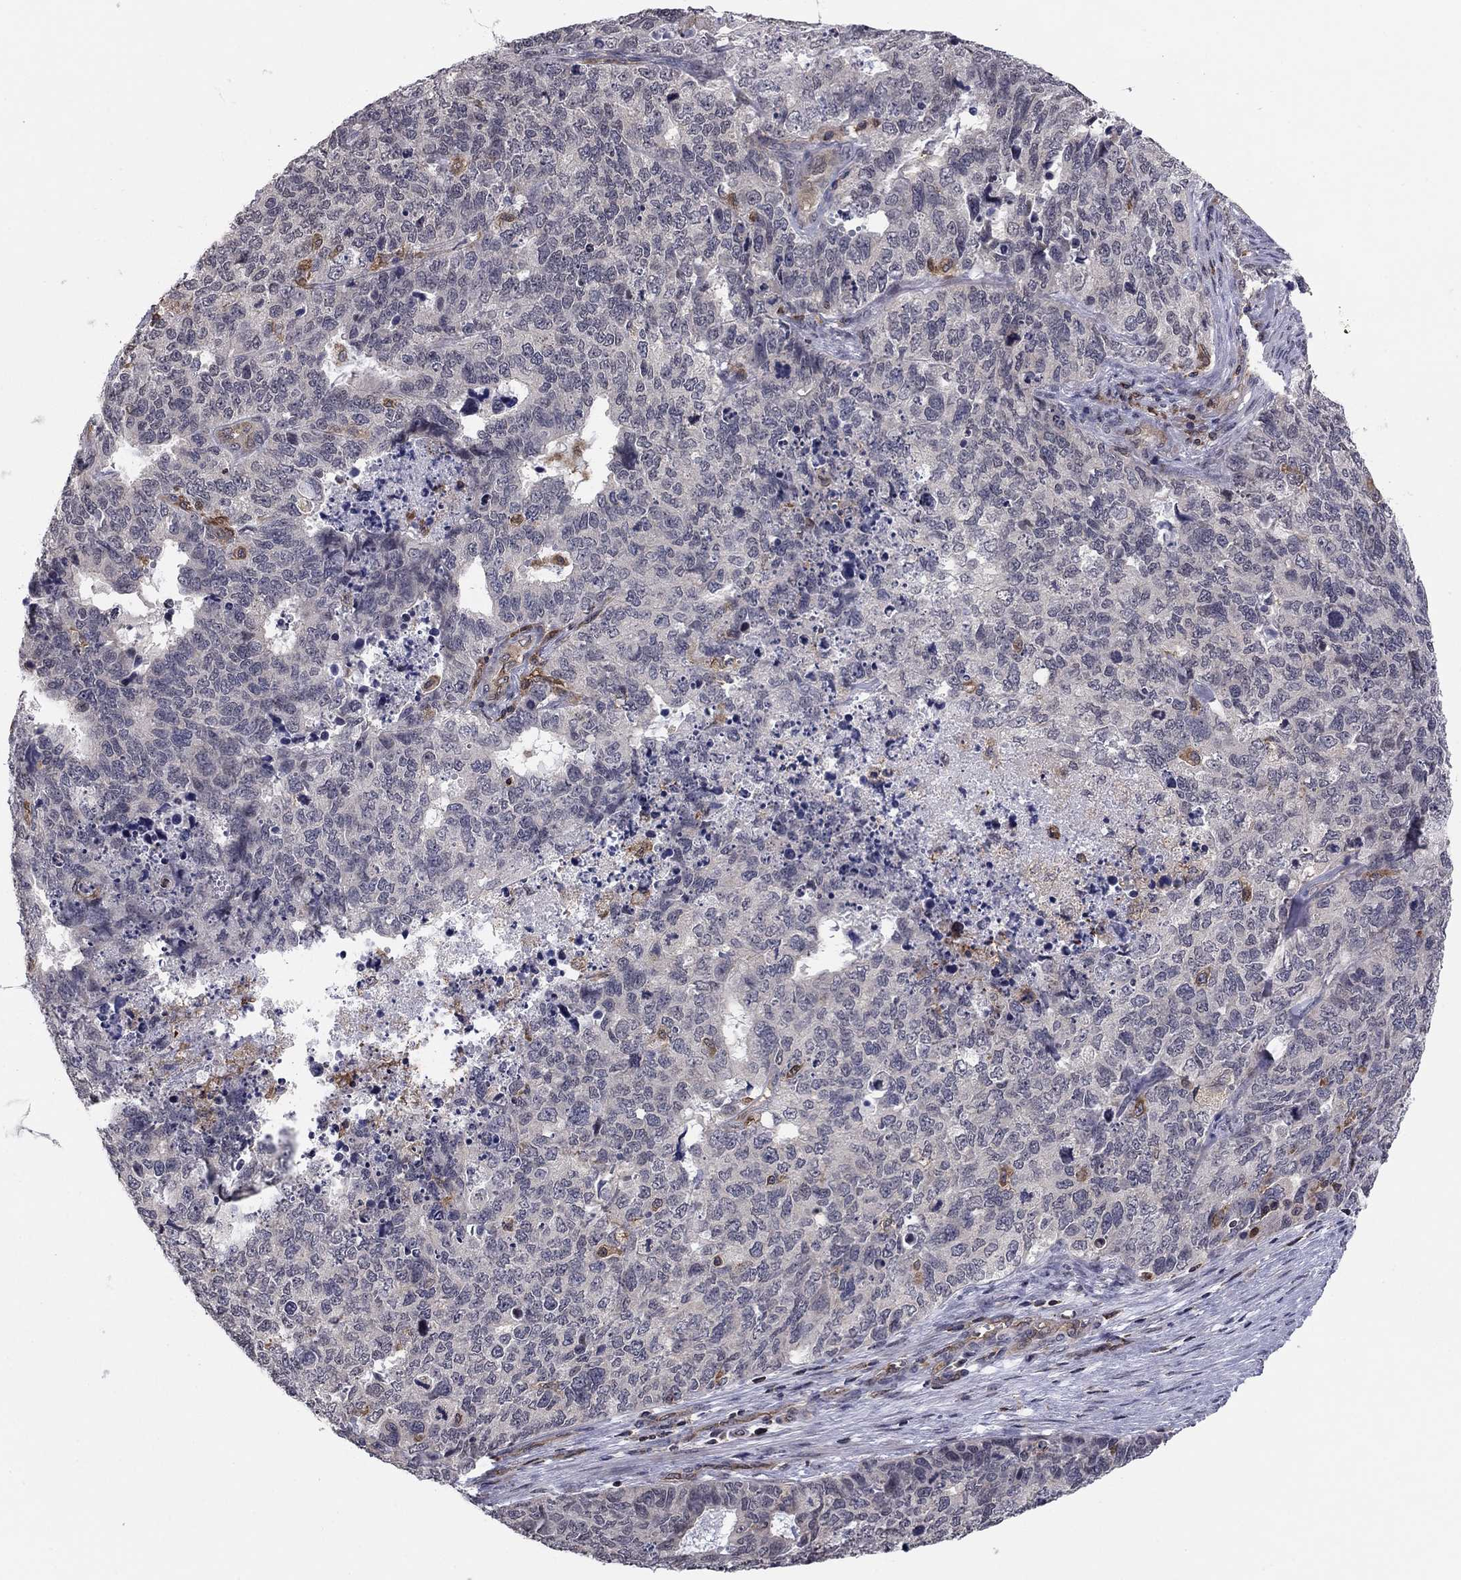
{"staining": {"intensity": "negative", "quantity": "none", "location": "none"}, "tissue": "cervical cancer", "cell_type": "Tumor cells", "image_type": "cancer", "snomed": [{"axis": "morphology", "description": "Squamous cell carcinoma, NOS"}, {"axis": "topography", "description": "Cervix"}], "caption": "Immunohistochemistry (IHC) of cervical cancer displays no positivity in tumor cells.", "gene": "PLCB2", "patient": {"sex": "female", "age": 63}}